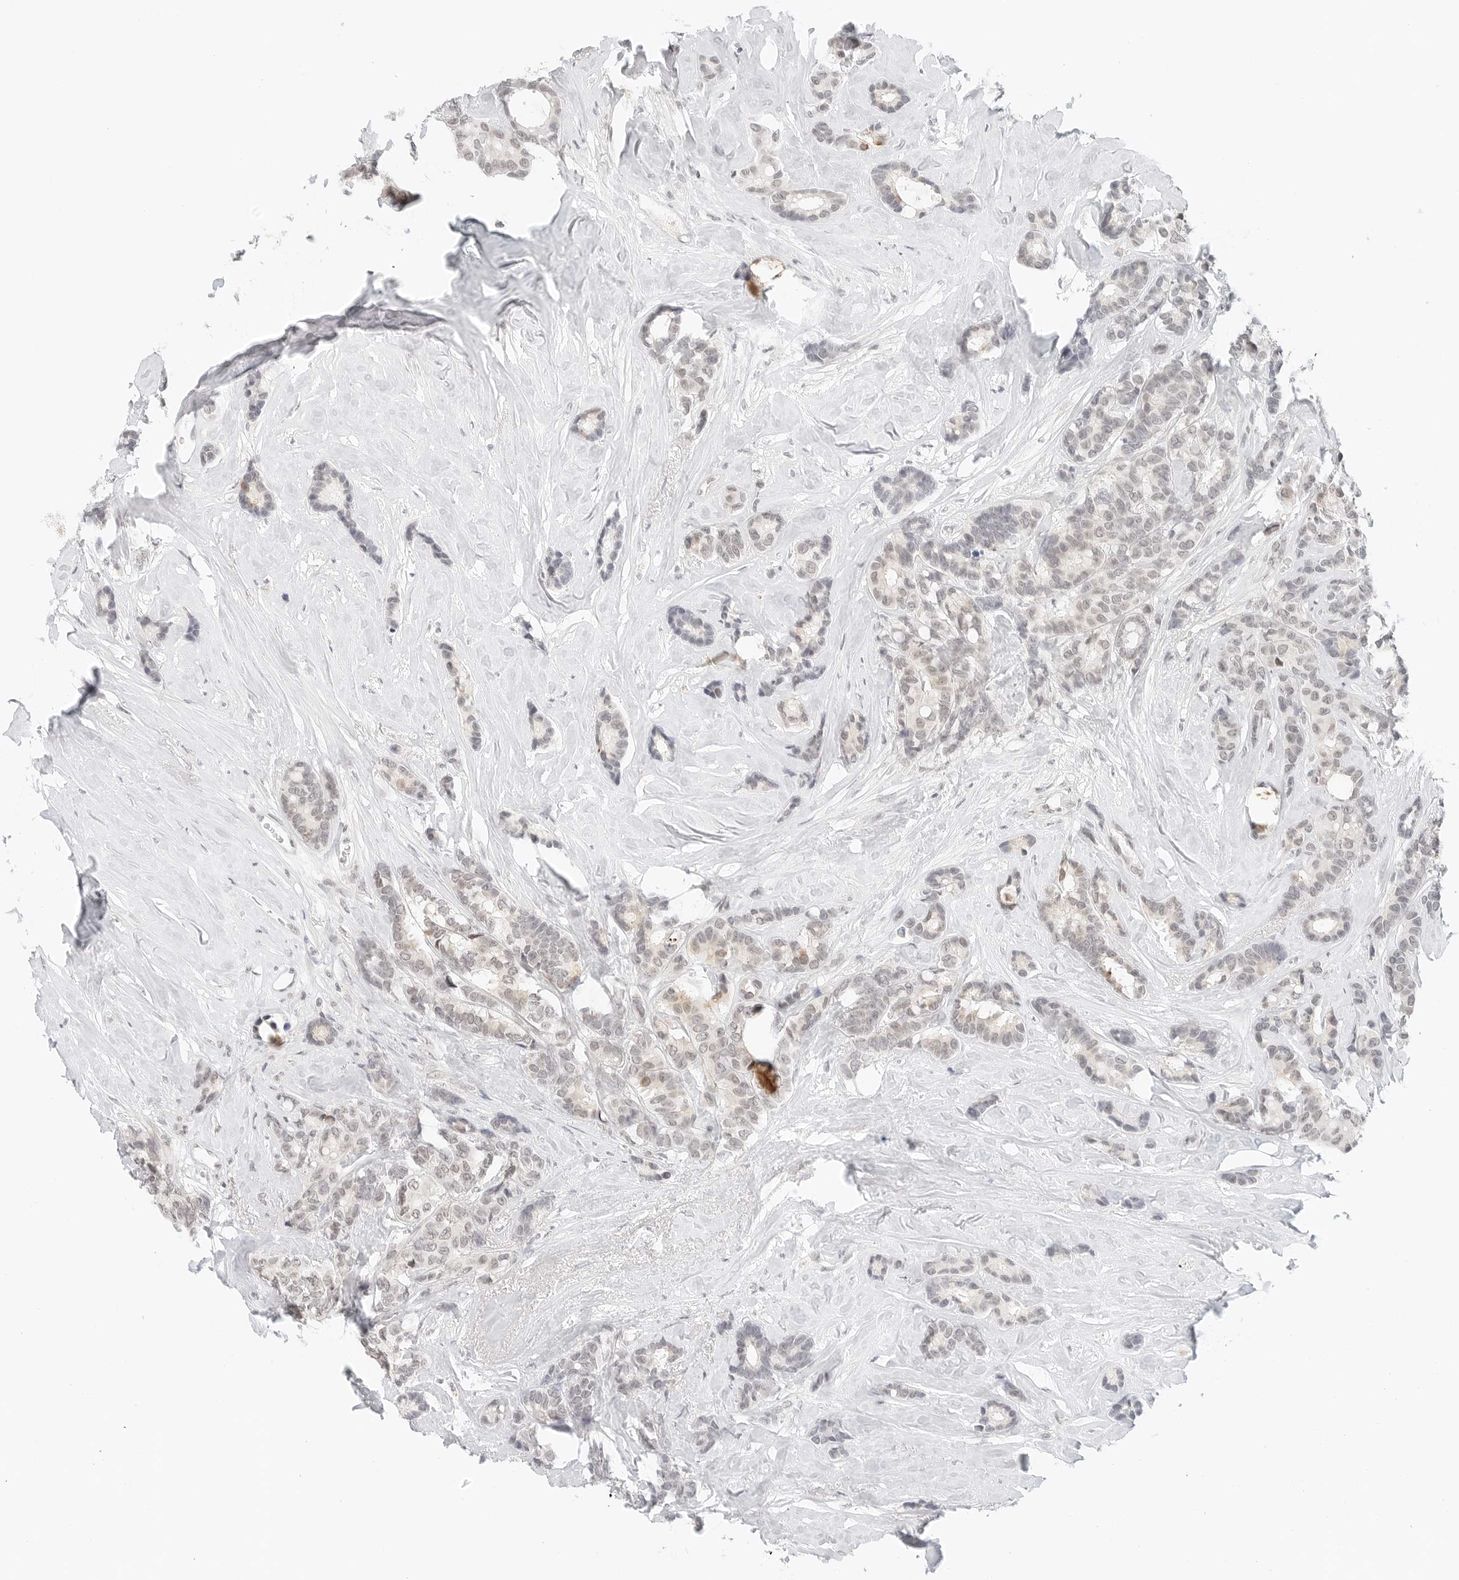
{"staining": {"intensity": "negative", "quantity": "none", "location": "none"}, "tissue": "breast cancer", "cell_type": "Tumor cells", "image_type": "cancer", "snomed": [{"axis": "morphology", "description": "Duct carcinoma"}, {"axis": "topography", "description": "Breast"}], "caption": "Tumor cells show no significant staining in breast intraductal carcinoma.", "gene": "NEO1", "patient": {"sex": "female", "age": 87}}